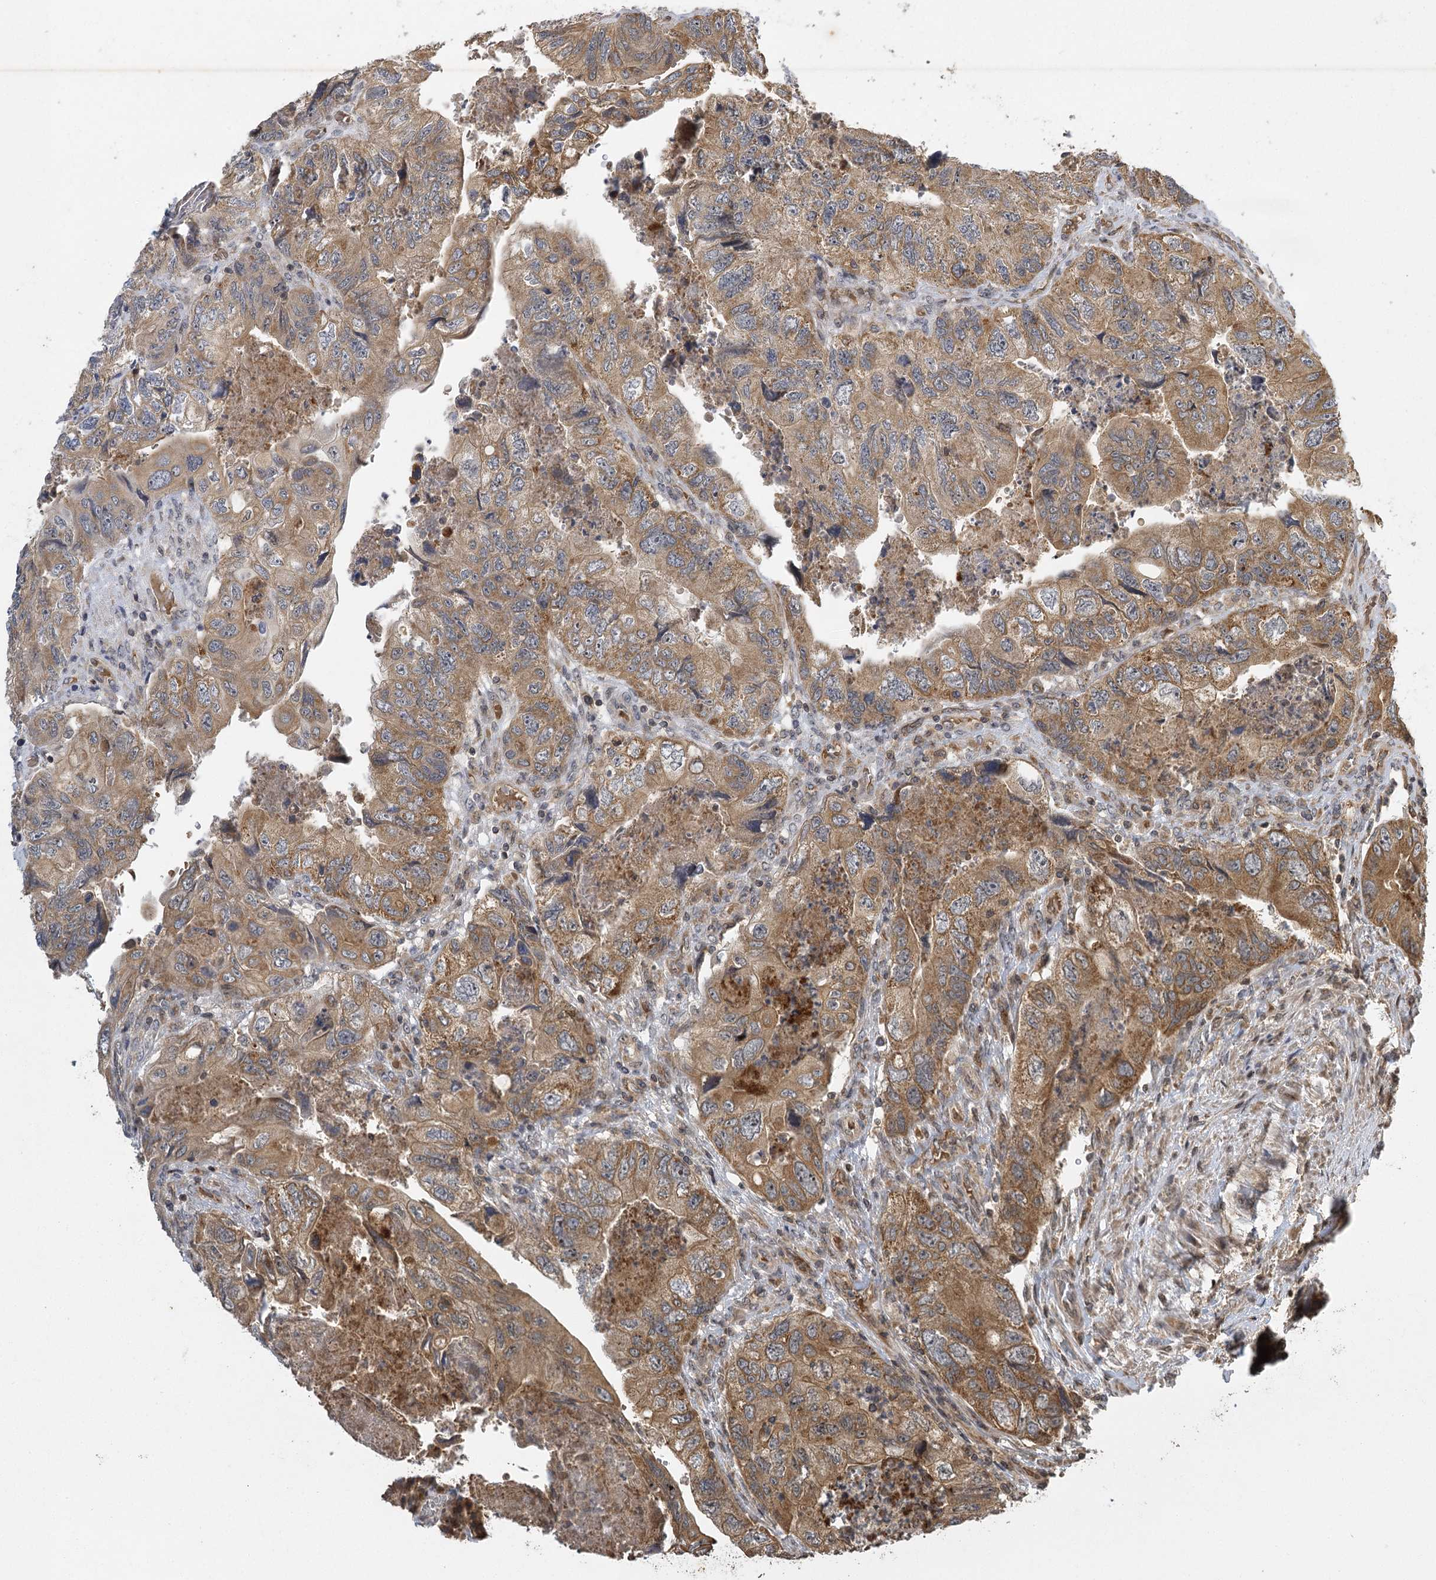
{"staining": {"intensity": "moderate", "quantity": ">75%", "location": "cytoplasmic/membranous"}, "tissue": "colorectal cancer", "cell_type": "Tumor cells", "image_type": "cancer", "snomed": [{"axis": "morphology", "description": "Adenocarcinoma, NOS"}, {"axis": "topography", "description": "Rectum"}], "caption": "IHC photomicrograph of neoplastic tissue: colorectal adenocarcinoma stained using immunohistochemistry (IHC) exhibits medium levels of moderate protein expression localized specifically in the cytoplasmic/membranous of tumor cells, appearing as a cytoplasmic/membranous brown color.", "gene": "IL11RA", "patient": {"sex": "male", "age": 63}}